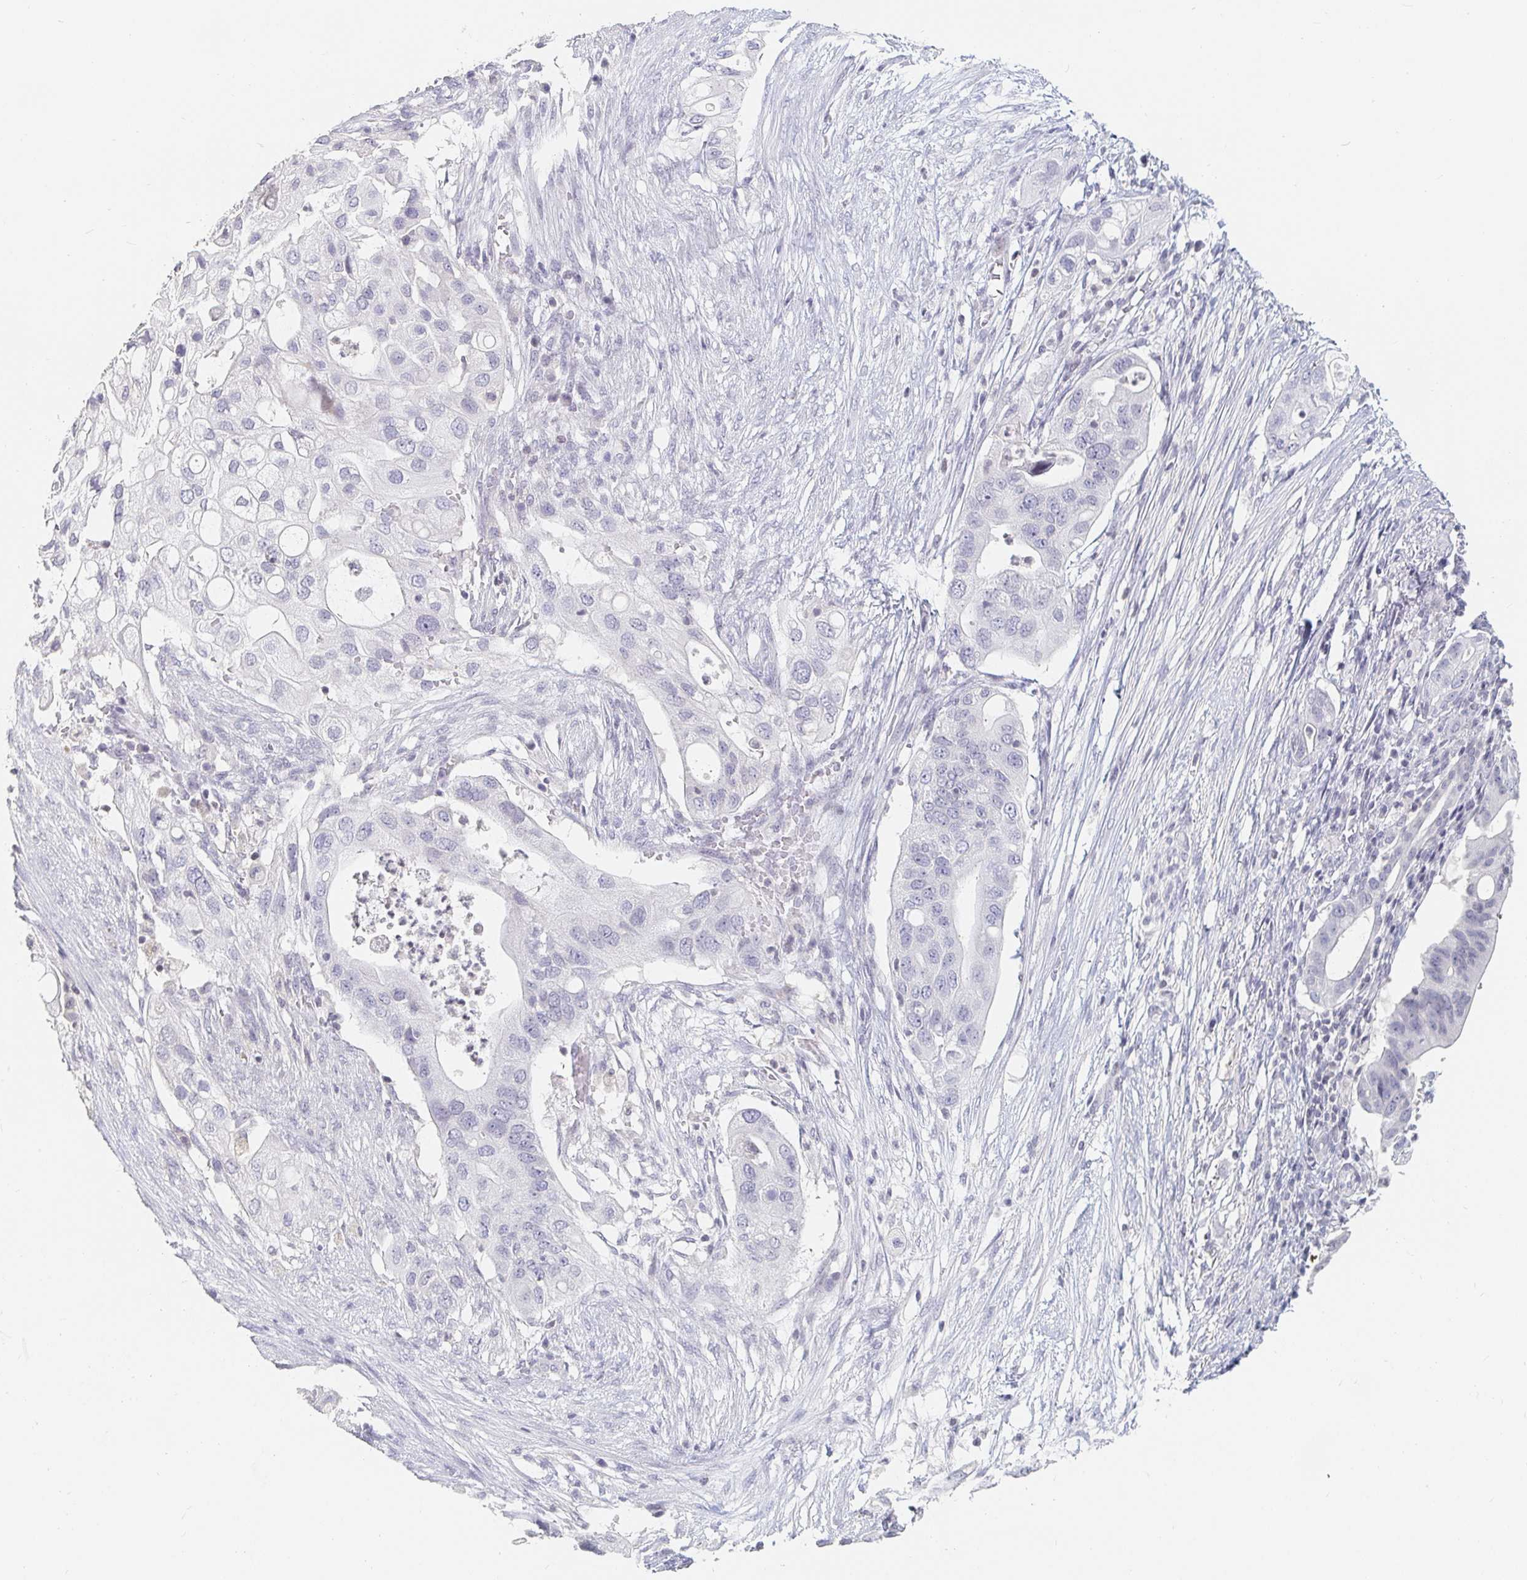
{"staining": {"intensity": "negative", "quantity": "none", "location": "none"}, "tissue": "pancreatic cancer", "cell_type": "Tumor cells", "image_type": "cancer", "snomed": [{"axis": "morphology", "description": "Adenocarcinoma, NOS"}, {"axis": "topography", "description": "Pancreas"}], "caption": "Tumor cells show no significant expression in pancreatic cancer (adenocarcinoma).", "gene": "NME9", "patient": {"sex": "female", "age": 72}}